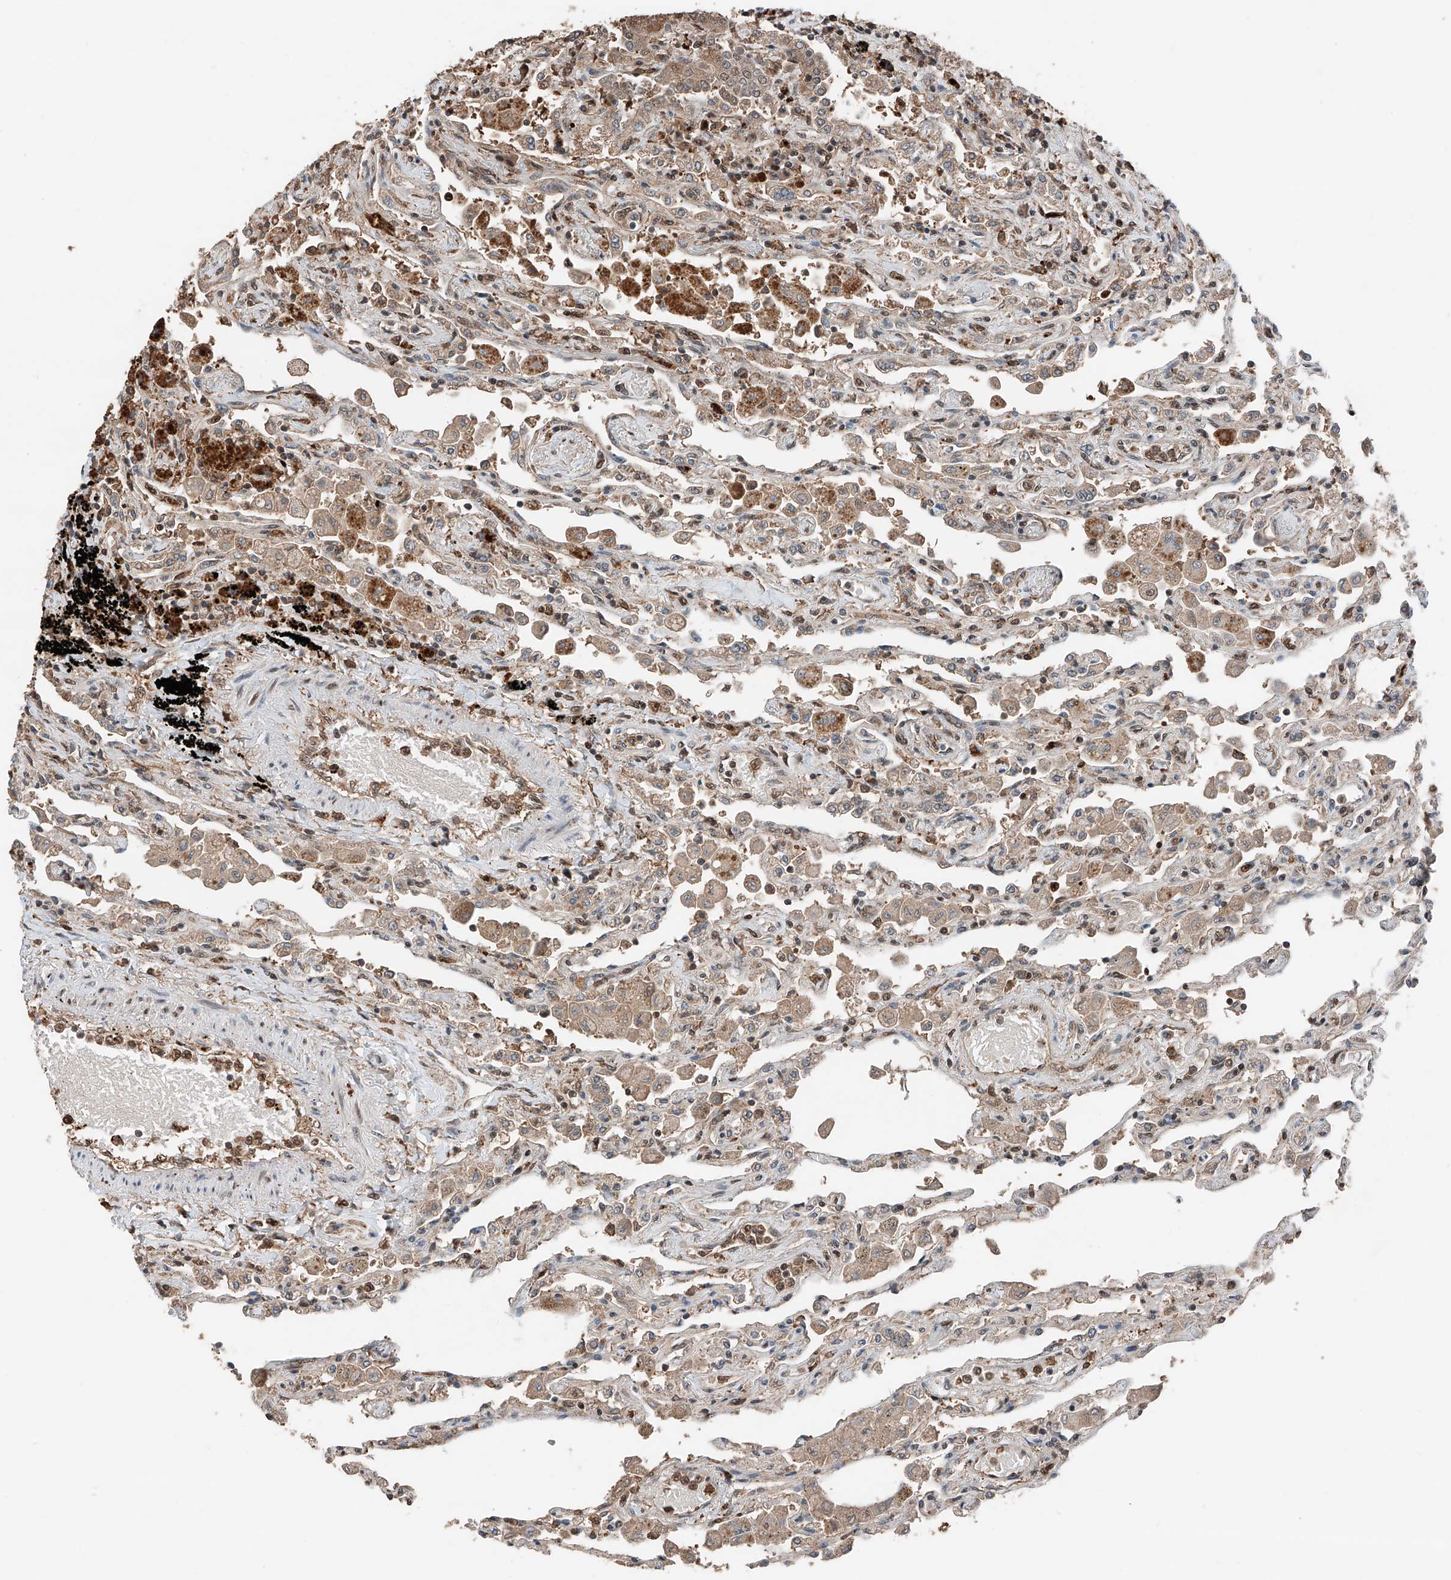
{"staining": {"intensity": "moderate", "quantity": "25%-75%", "location": "cytoplasmic/membranous,nuclear"}, "tissue": "lung", "cell_type": "Alveolar cells", "image_type": "normal", "snomed": [{"axis": "morphology", "description": "Normal tissue, NOS"}, {"axis": "topography", "description": "Bronchus"}, {"axis": "topography", "description": "Lung"}], "caption": "Lung stained with a brown dye demonstrates moderate cytoplasmic/membranous,nuclear positive positivity in about 25%-75% of alveolar cells.", "gene": "RMND1", "patient": {"sex": "female", "age": 49}}